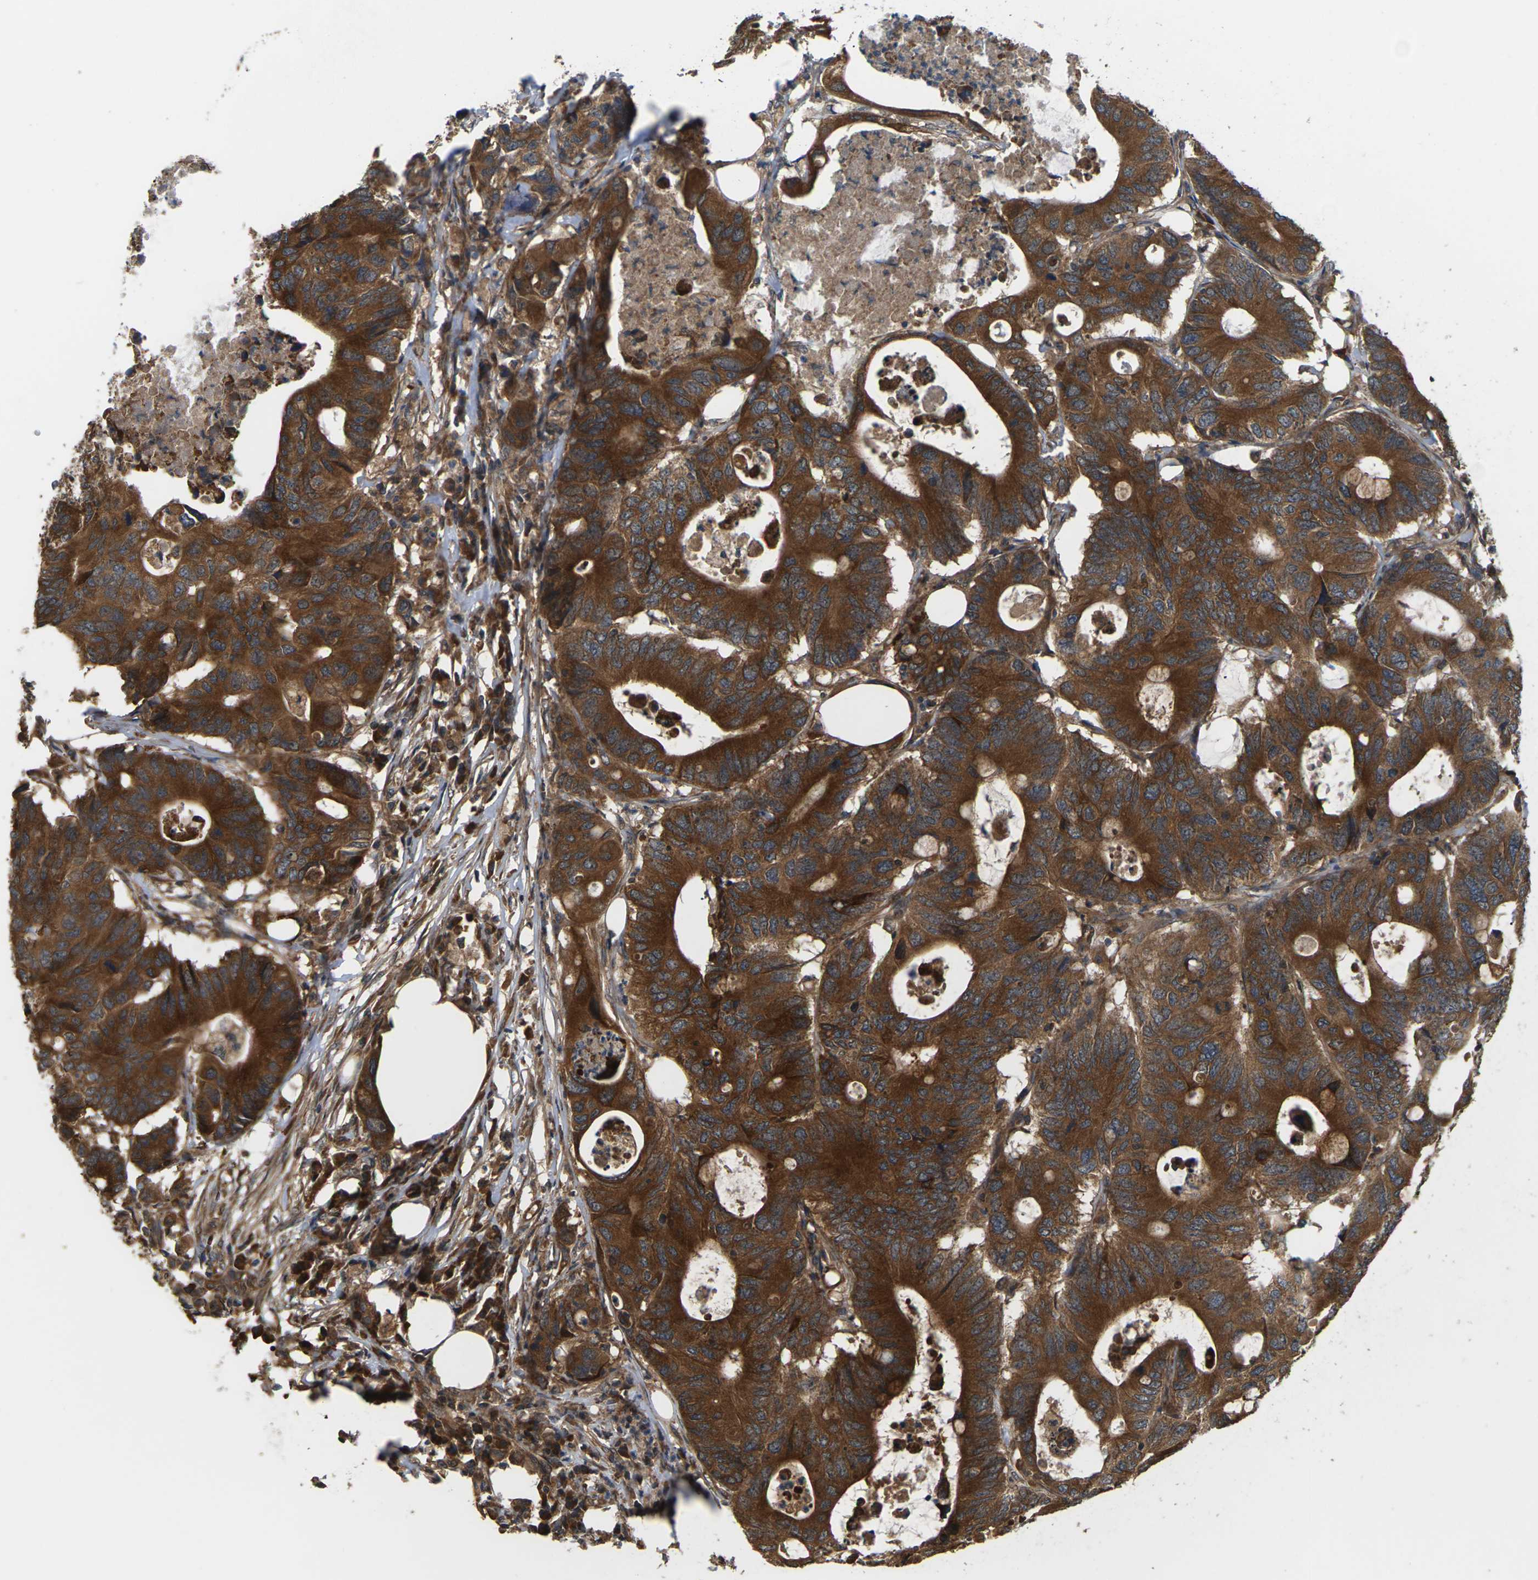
{"staining": {"intensity": "strong", "quantity": ">75%", "location": "cytoplasmic/membranous"}, "tissue": "colorectal cancer", "cell_type": "Tumor cells", "image_type": "cancer", "snomed": [{"axis": "morphology", "description": "Adenocarcinoma, NOS"}, {"axis": "topography", "description": "Colon"}], "caption": "High-magnification brightfield microscopy of colorectal cancer (adenocarcinoma) stained with DAB (brown) and counterstained with hematoxylin (blue). tumor cells exhibit strong cytoplasmic/membranous staining is appreciated in approximately>75% of cells.", "gene": "NRAS", "patient": {"sex": "male", "age": 71}}